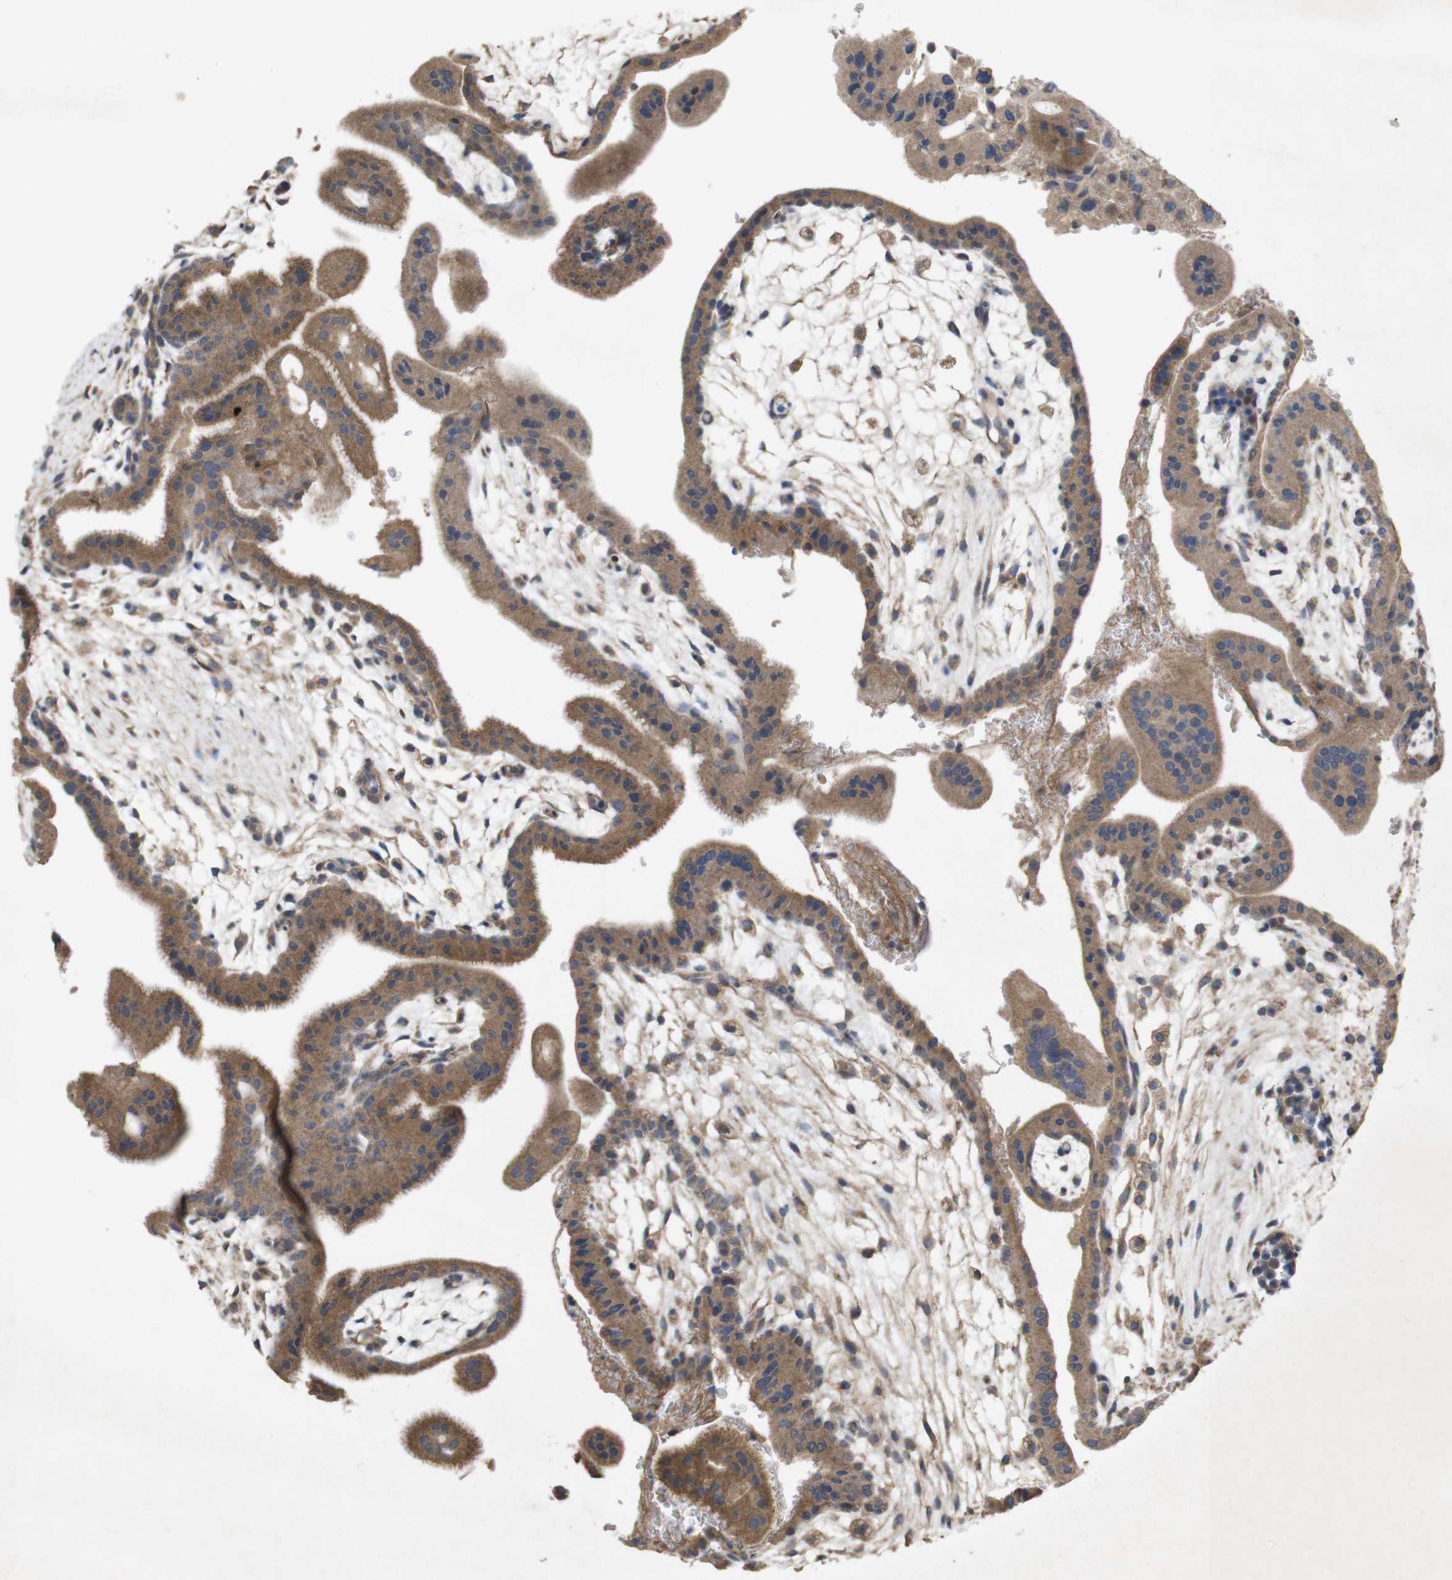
{"staining": {"intensity": "moderate", "quantity": ">75%", "location": "cytoplasmic/membranous"}, "tissue": "placenta", "cell_type": "Trophoblastic cells", "image_type": "normal", "snomed": [{"axis": "morphology", "description": "Normal tissue, NOS"}, {"axis": "topography", "description": "Placenta"}], "caption": "Immunohistochemical staining of unremarkable human placenta demonstrates >75% levels of moderate cytoplasmic/membranous protein positivity in approximately >75% of trophoblastic cells. The protein is stained brown, and the nuclei are stained in blue (DAB (3,3'-diaminobenzidine) IHC with brightfield microscopy, high magnification).", "gene": "KCNS3", "patient": {"sex": "female", "age": 35}}